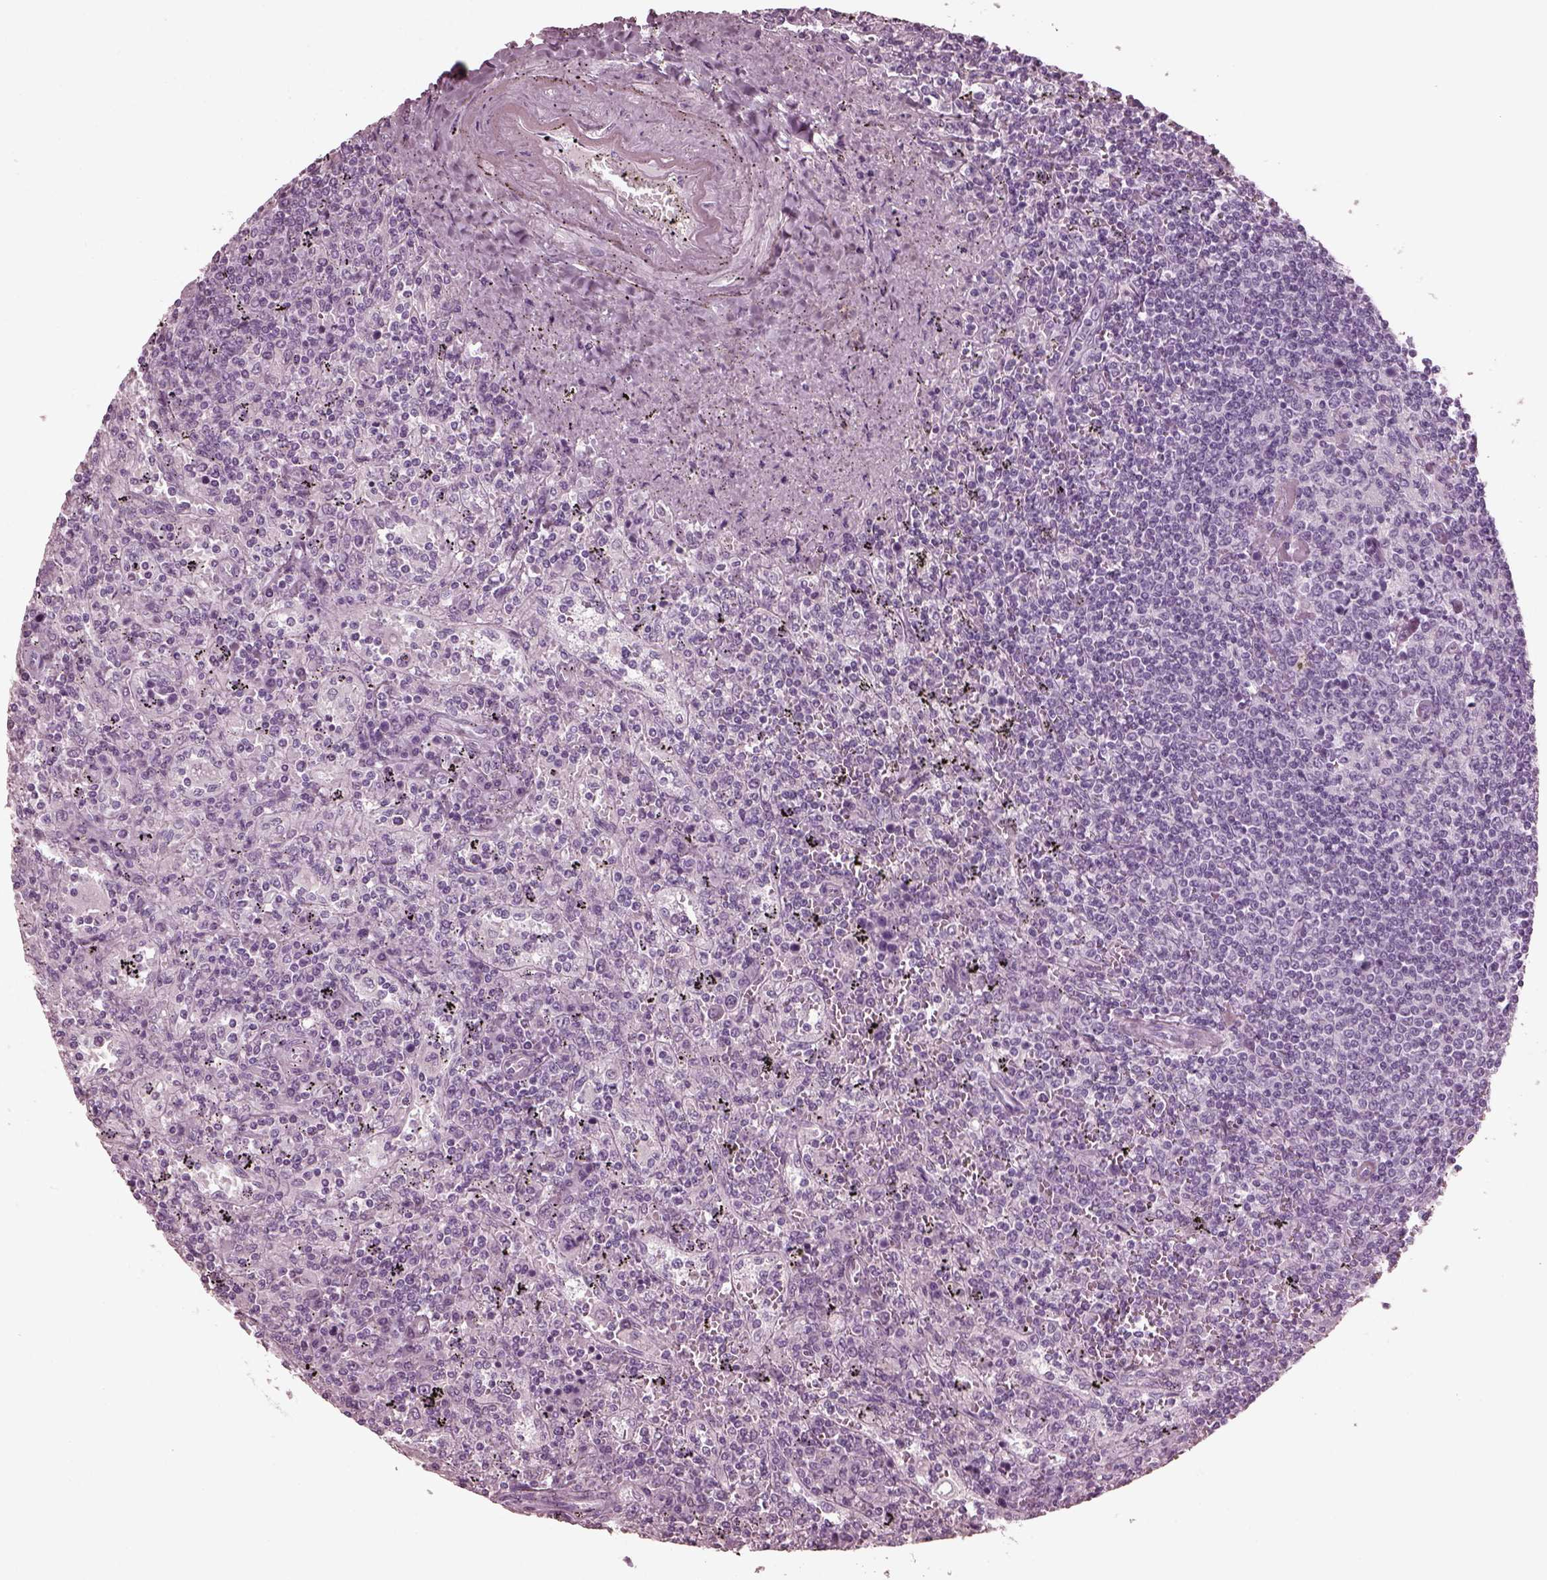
{"staining": {"intensity": "negative", "quantity": "none", "location": "none"}, "tissue": "lymphoma", "cell_type": "Tumor cells", "image_type": "cancer", "snomed": [{"axis": "morphology", "description": "Malignant lymphoma, non-Hodgkin's type, Low grade"}, {"axis": "topography", "description": "Spleen"}], "caption": "Tumor cells are negative for protein expression in human low-grade malignant lymphoma, non-Hodgkin's type. (Immunohistochemistry, brightfield microscopy, high magnification).", "gene": "GRM6", "patient": {"sex": "male", "age": 62}}